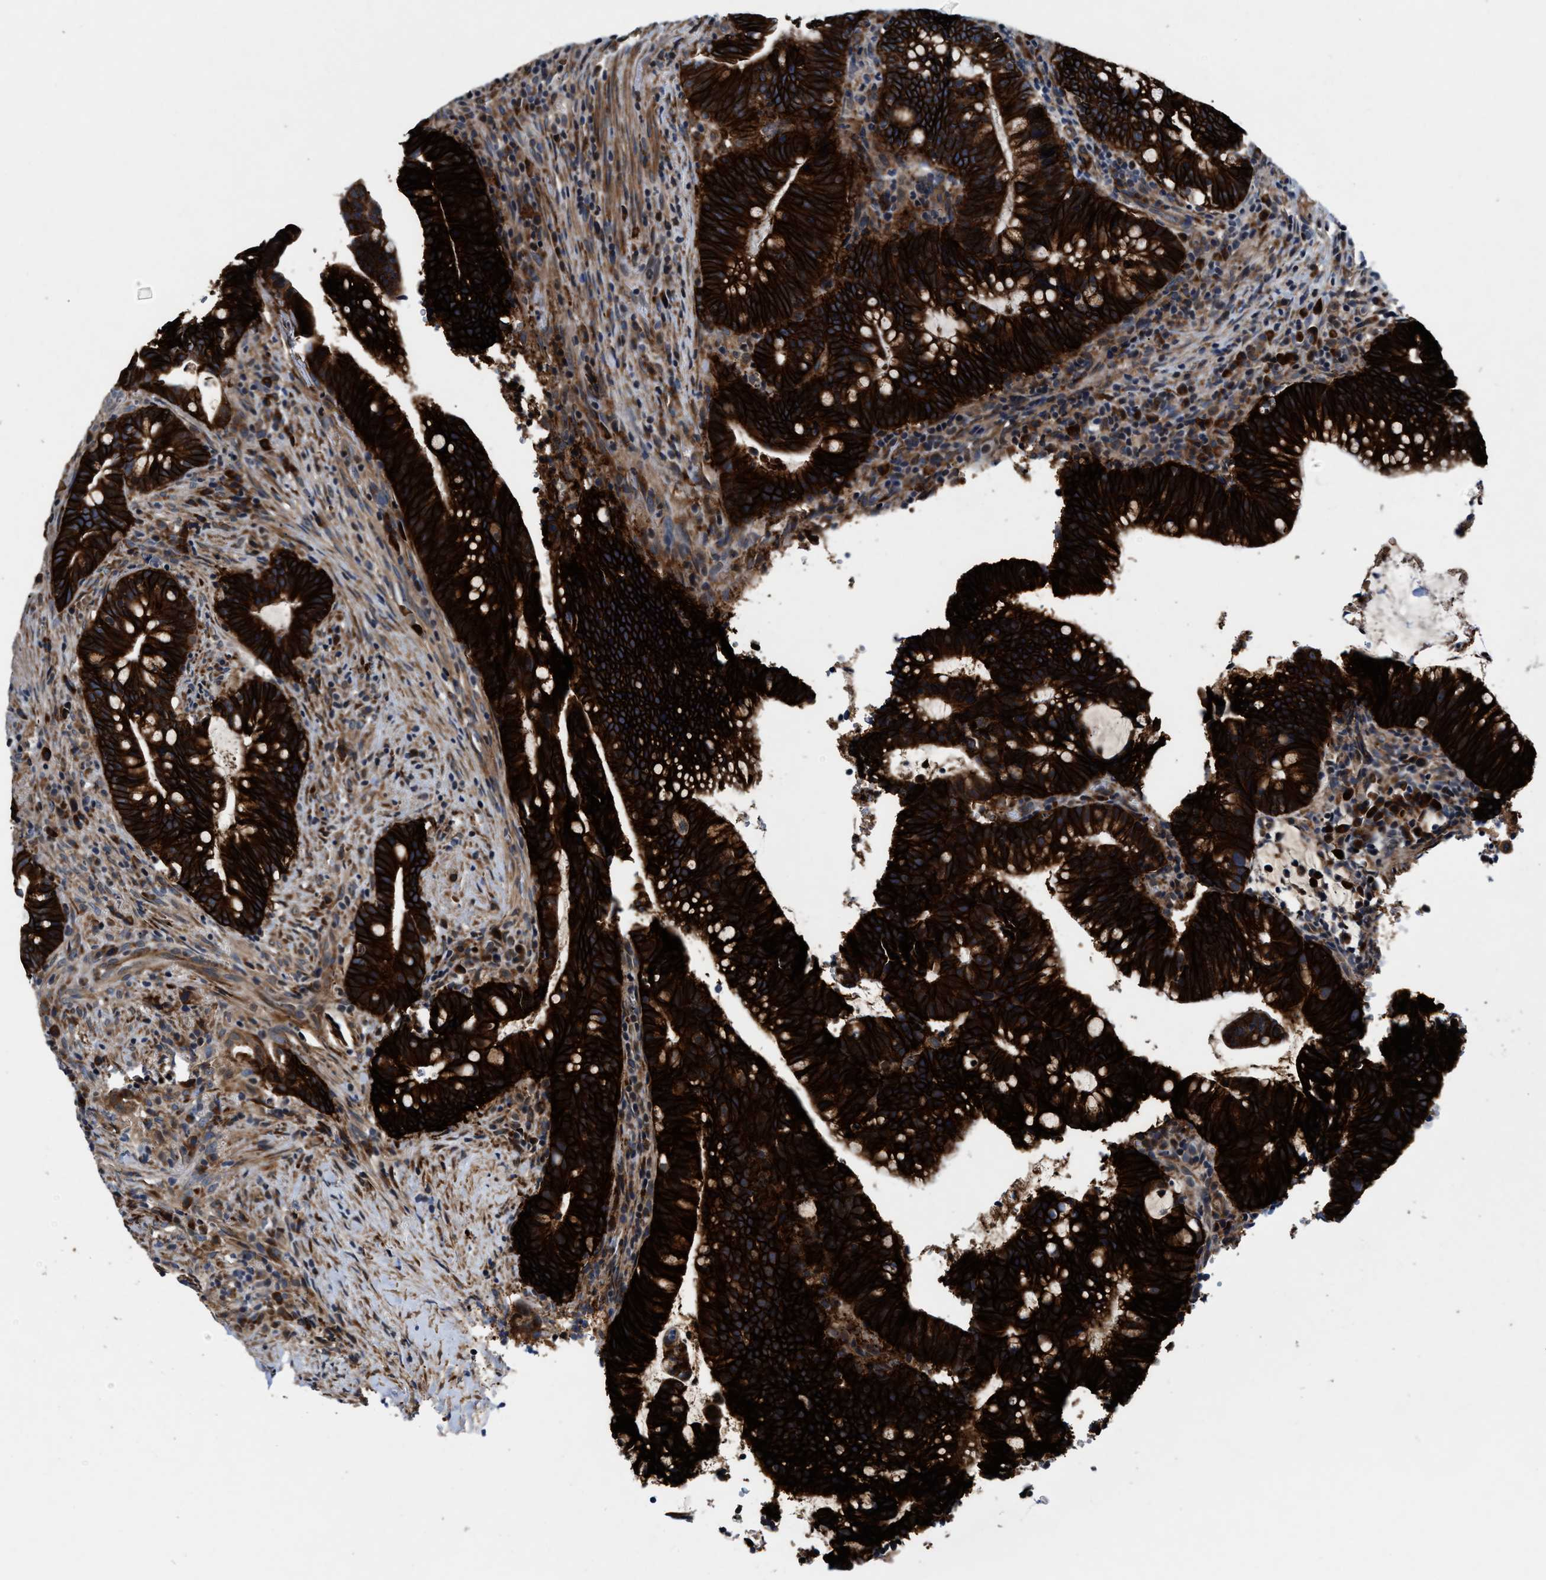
{"staining": {"intensity": "strong", "quantity": ">75%", "location": "cytoplasmic/membranous"}, "tissue": "colorectal cancer", "cell_type": "Tumor cells", "image_type": "cancer", "snomed": [{"axis": "morphology", "description": "Adenocarcinoma, NOS"}, {"axis": "topography", "description": "Colon"}], "caption": "This photomicrograph exhibits immunohistochemistry (IHC) staining of colorectal cancer, with high strong cytoplasmic/membranous positivity in approximately >75% of tumor cells.", "gene": "SLC12A2", "patient": {"sex": "female", "age": 66}}